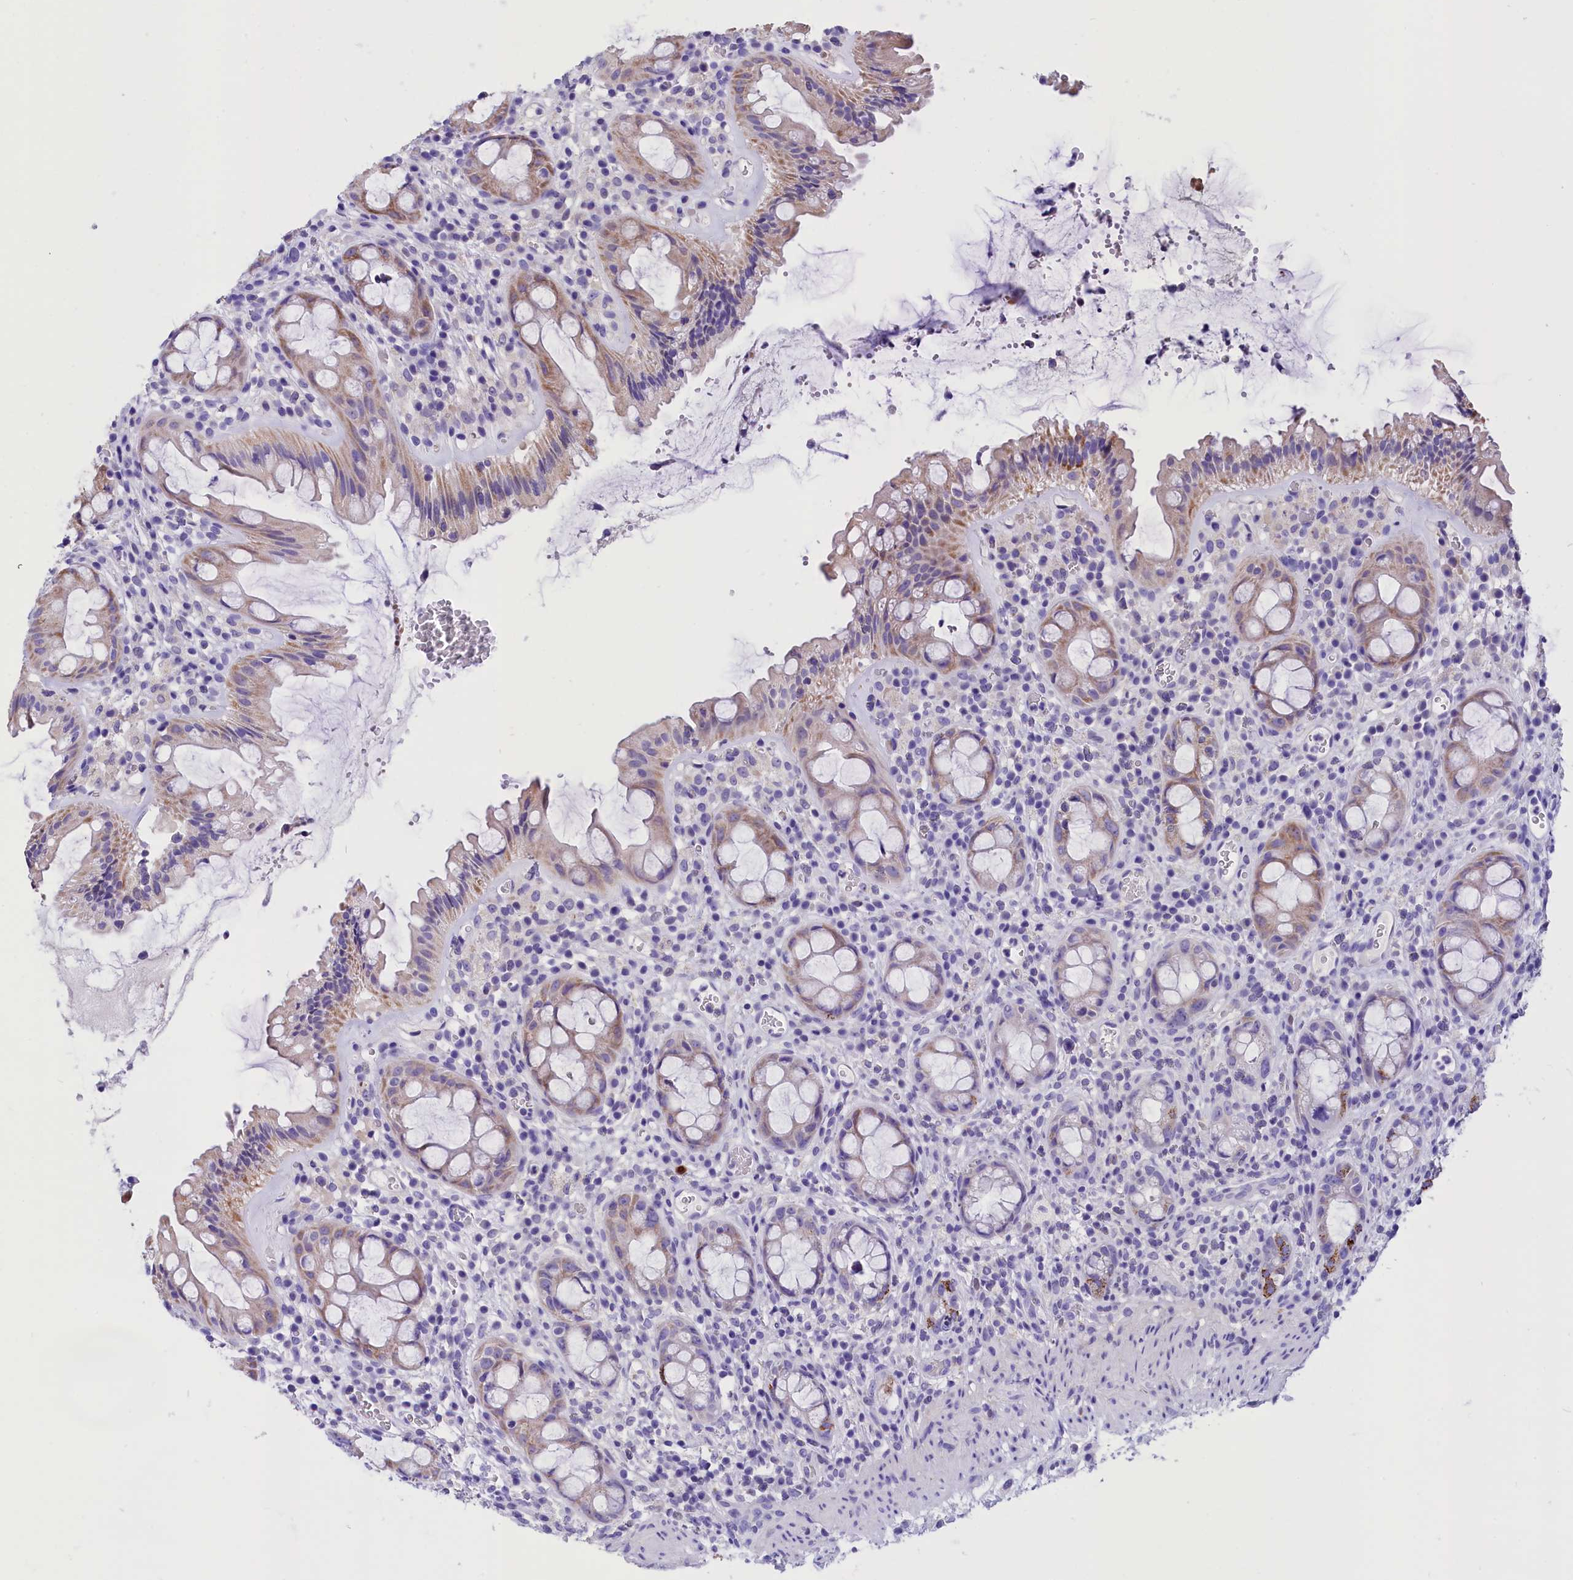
{"staining": {"intensity": "moderate", "quantity": "<25%", "location": "cytoplasmic/membranous"}, "tissue": "rectum", "cell_type": "Glandular cells", "image_type": "normal", "snomed": [{"axis": "morphology", "description": "Normal tissue, NOS"}, {"axis": "topography", "description": "Rectum"}], "caption": "Glandular cells reveal low levels of moderate cytoplasmic/membranous positivity in approximately <25% of cells in unremarkable human rectum. (DAB = brown stain, brightfield microscopy at high magnification).", "gene": "ABAT", "patient": {"sex": "female", "age": 57}}